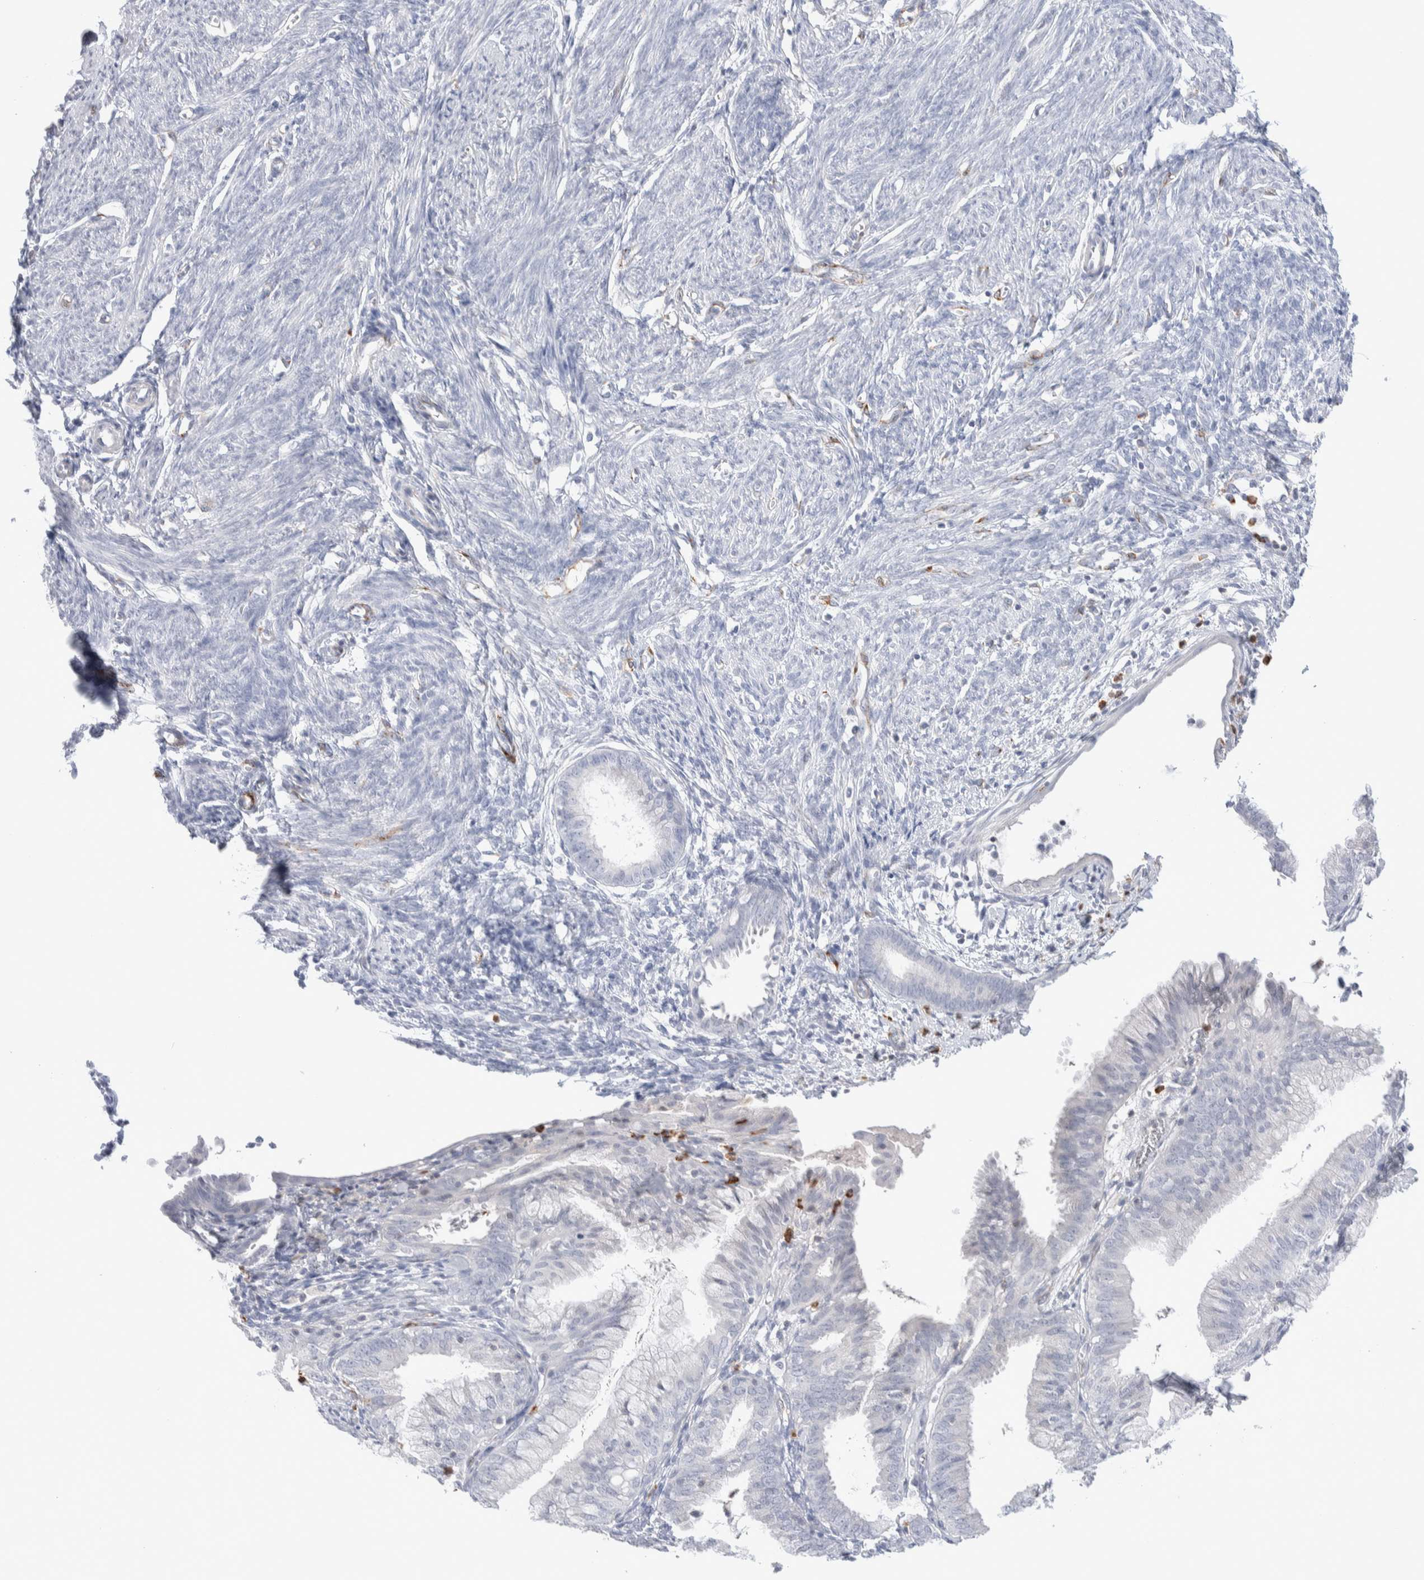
{"staining": {"intensity": "negative", "quantity": "none", "location": "none"}, "tissue": "endometrium", "cell_type": "Cells in endometrial stroma", "image_type": "normal", "snomed": [{"axis": "morphology", "description": "Normal tissue, NOS"}, {"axis": "morphology", "description": "Adenocarcinoma, NOS"}, {"axis": "topography", "description": "Endometrium"}], "caption": "Cells in endometrial stroma show no significant protein staining in normal endometrium. (Brightfield microscopy of DAB (3,3'-diaminobenzidine) IHC at high magnification).", "gene": "SEPTIN4", "patient": {"sex": "female", "age": 57}}